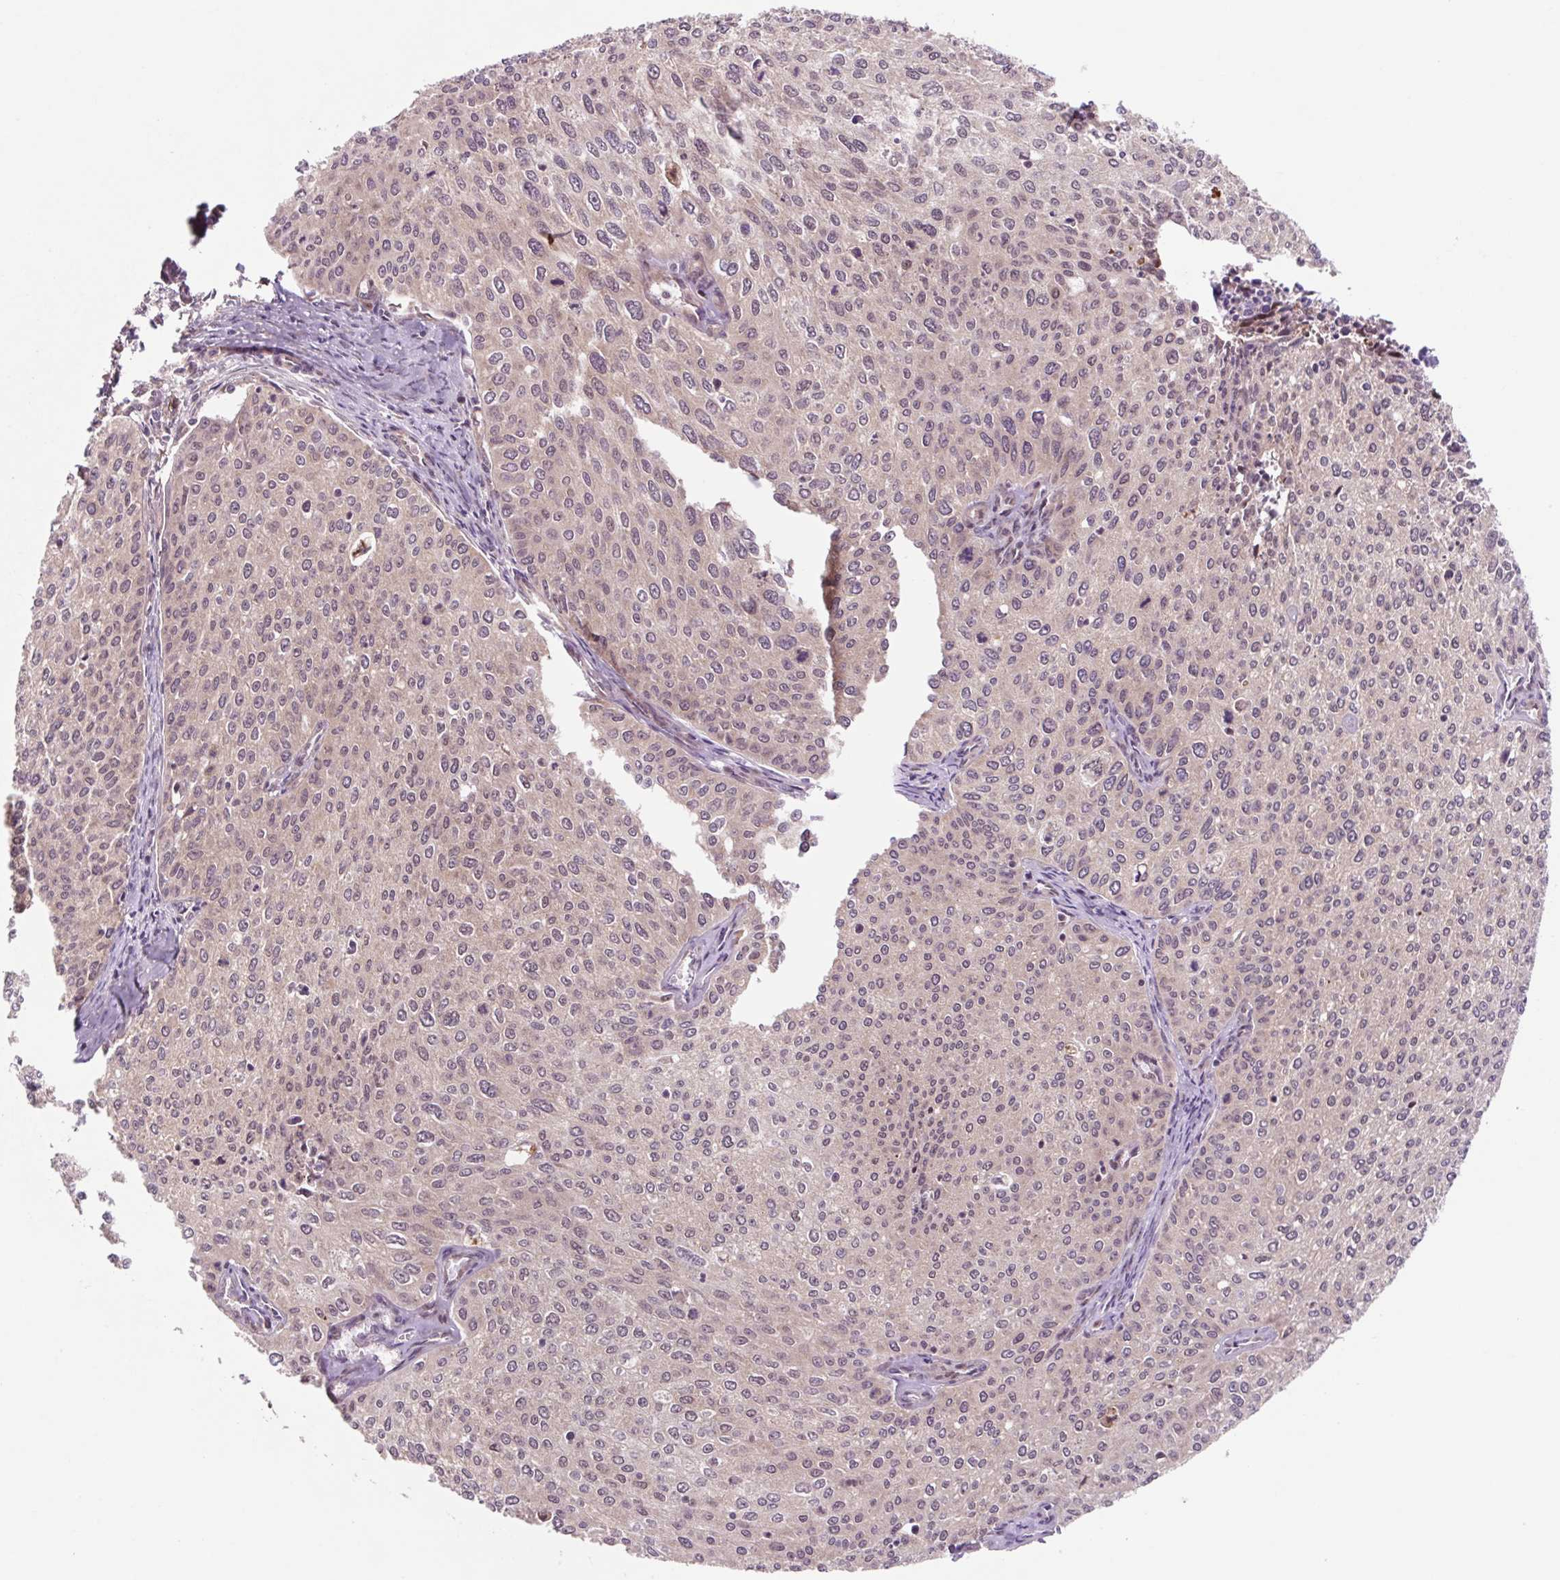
{"staining": {"intensity": "weak", "quantity": ">75%", "location": "cytoplasmic/membranous,nuclear"}, "tissue": "cervical cancer", "cell_type": "Tumor cells", "image_type": "cancer", "snomed": [{"axis": "morphology", "description": "Squamous cell carcinoma, NOS"}, {"axis": "topography", "description": "Cervix"}], "caption": "High-magnification brightfield microscopy of squamous cell carcinoma (cervical) stained with DAB (3,3'-diaminobenzidine) (brown) and counterstained with hematoxylin (blue). tumor cells exhibit weak cytoplasmic/membranous and nuclear staining is appreciated in about>75% of cells.", "gene": "HFE", "patient": {"sex": "female", "age": 38}}